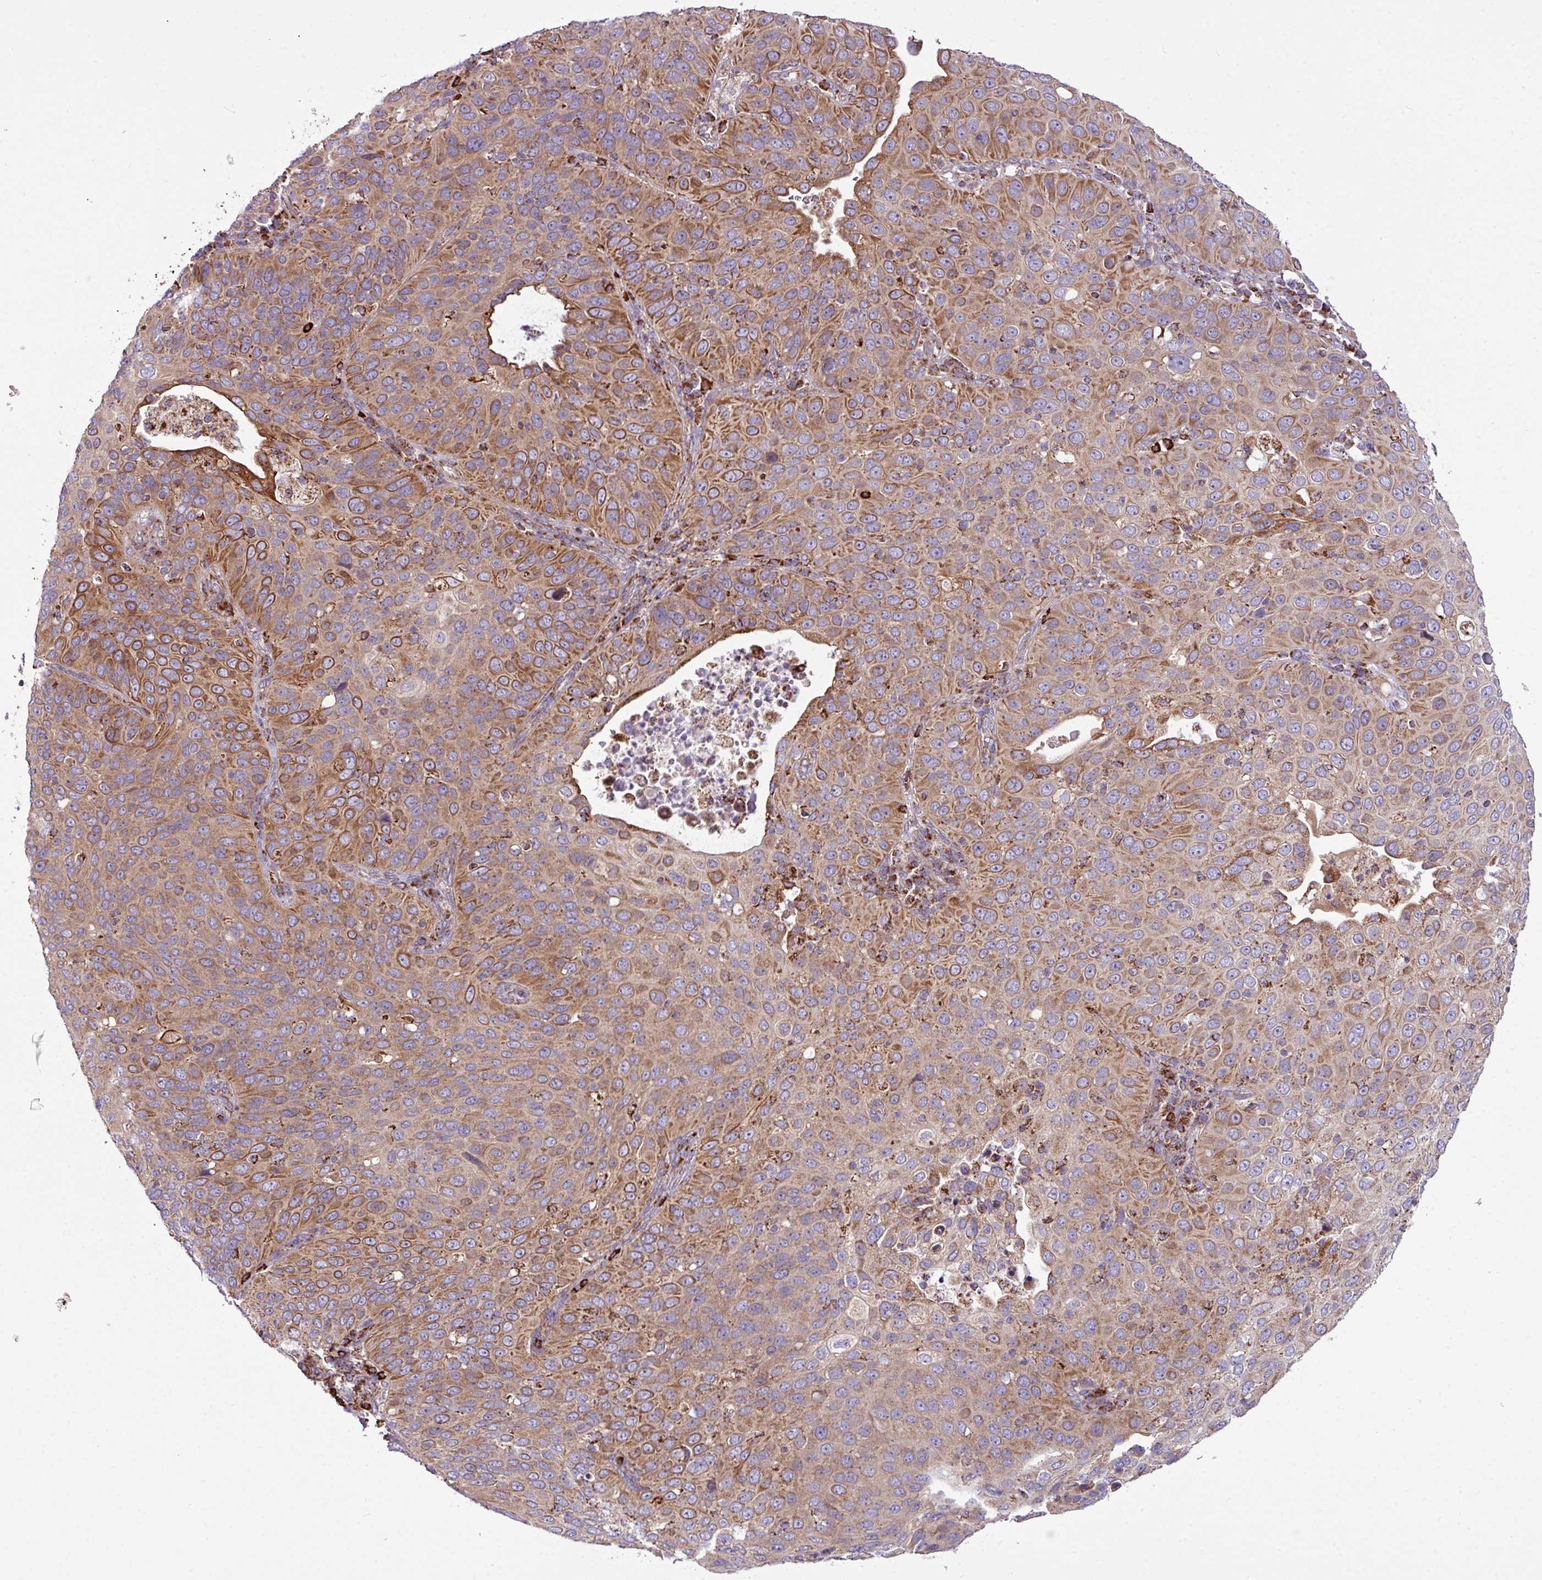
{"staining": {"intensity": "moderate", "quantity": ">75%", "location": "cytoplasmic/membranous"}, "tissue": "cervical cancer", "cell_type": "Tumor cells", "image_type": "cancer", "snomed": [{"axis": "morphology", "description": "Squamous cell carcinoma, NOS"}, {"axis": "topography", "description": "Cervix"}], "caption": "About >75% of tumor cells in cervical squamous cell carcinoma demonstrate moderate cytoplasmic/membranous protein expression as visualized by brown immunohistochemical staining.", "gene": "ZNF569", "patient": {"sex": "female", "age": 36}}